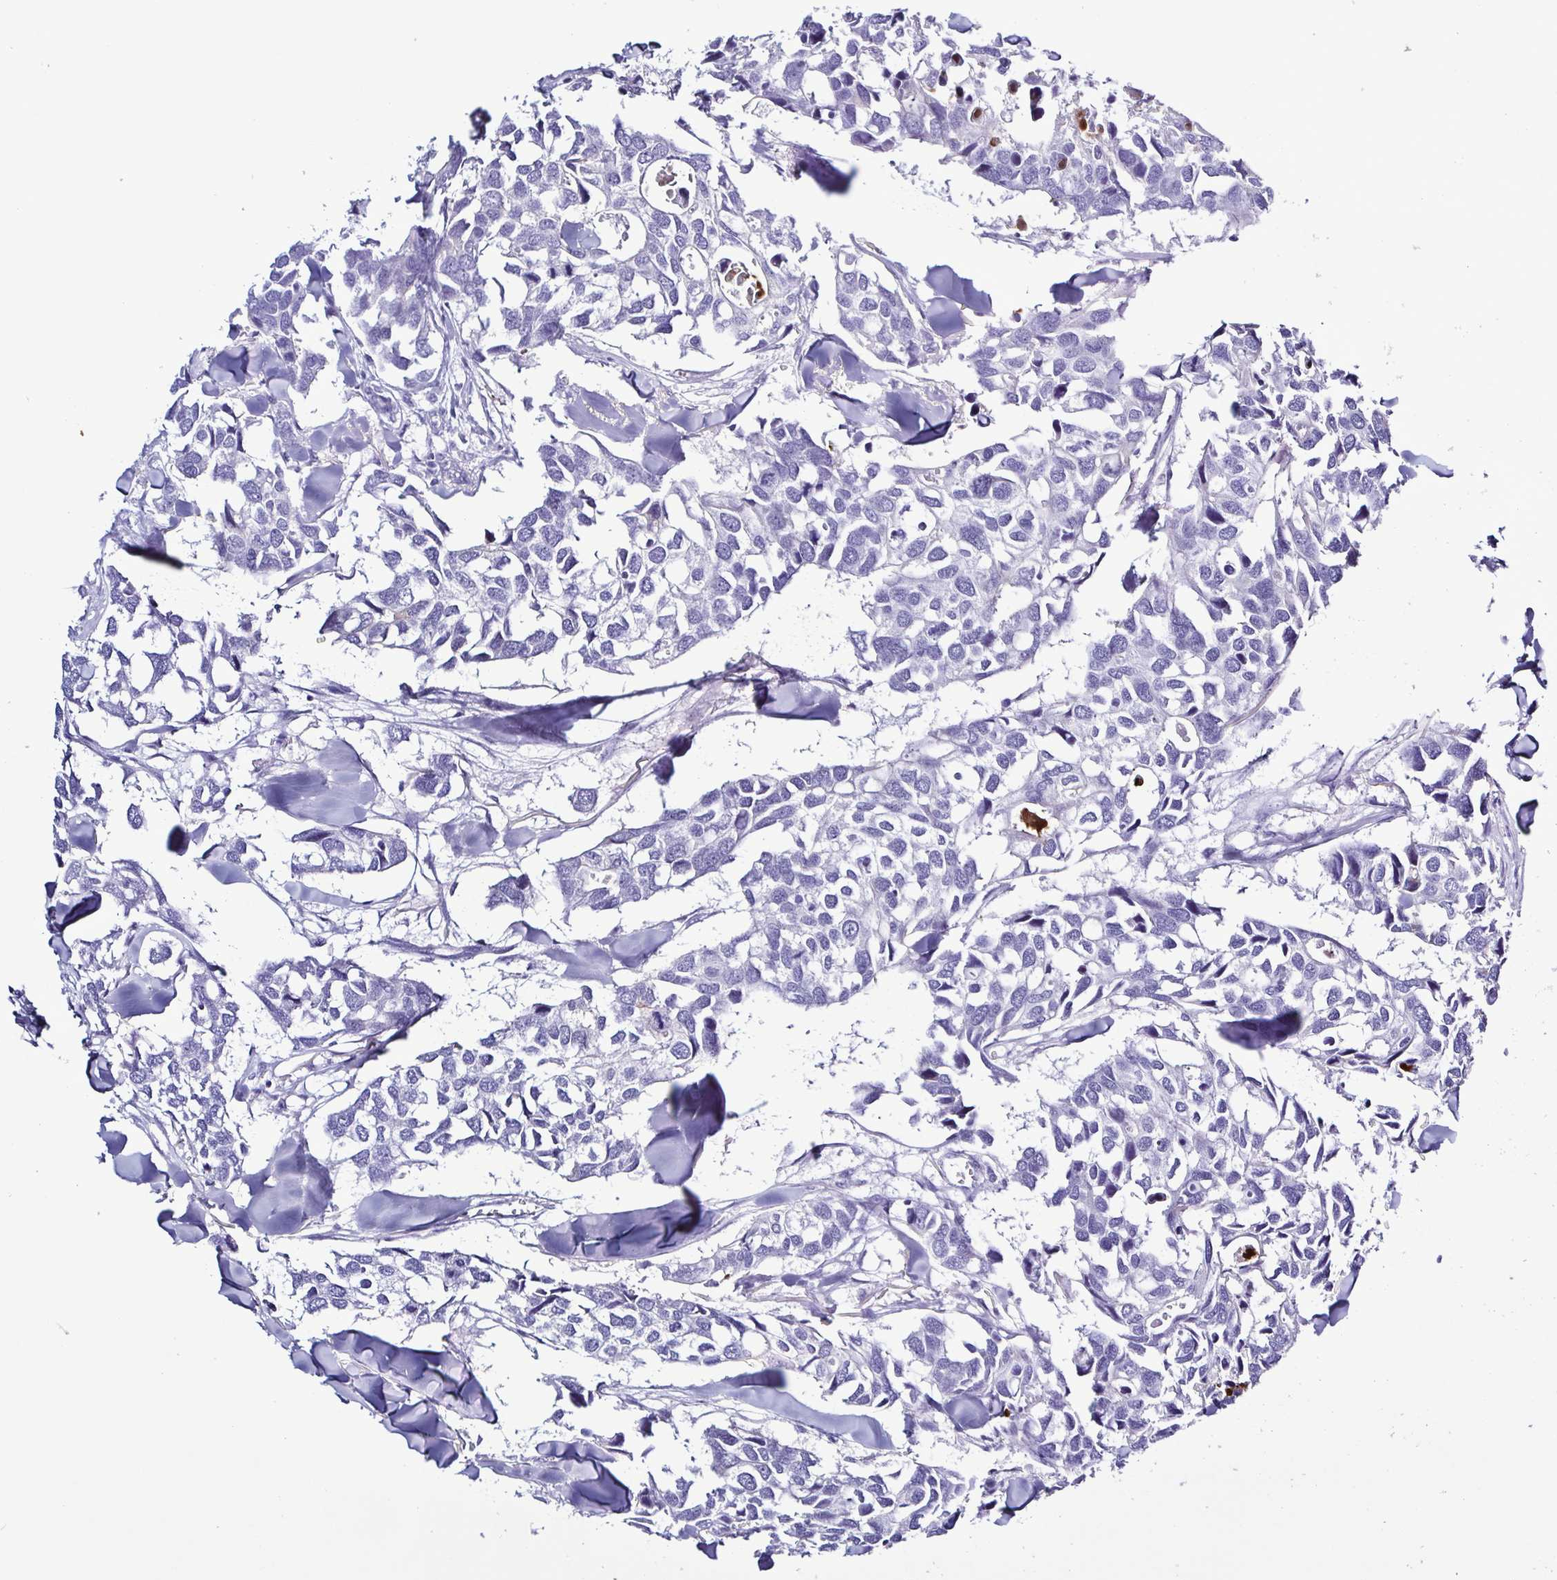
{"staining": {"intensity": "negative", "quantity": "none", "location": "none"}, "tissue": "breast cancer", "cell_type": "Tumor cells", "image_type": "cancer", "snomed": [{"axis": "morphology", "description": "Duct carcinoma"}, {"axis": "topography", "description": "Breast"}], "caption": "Immunohistochemistry (IHC) photomicrograph of neoplastic tissue: human breast infiltrating ductal carcinoma stained with DAB (3,3'-diaminobenzidine) displays no significant protein staining in tumor cells.", "gene": "LTF", "patient": {"sex": "female", "age": 83}}